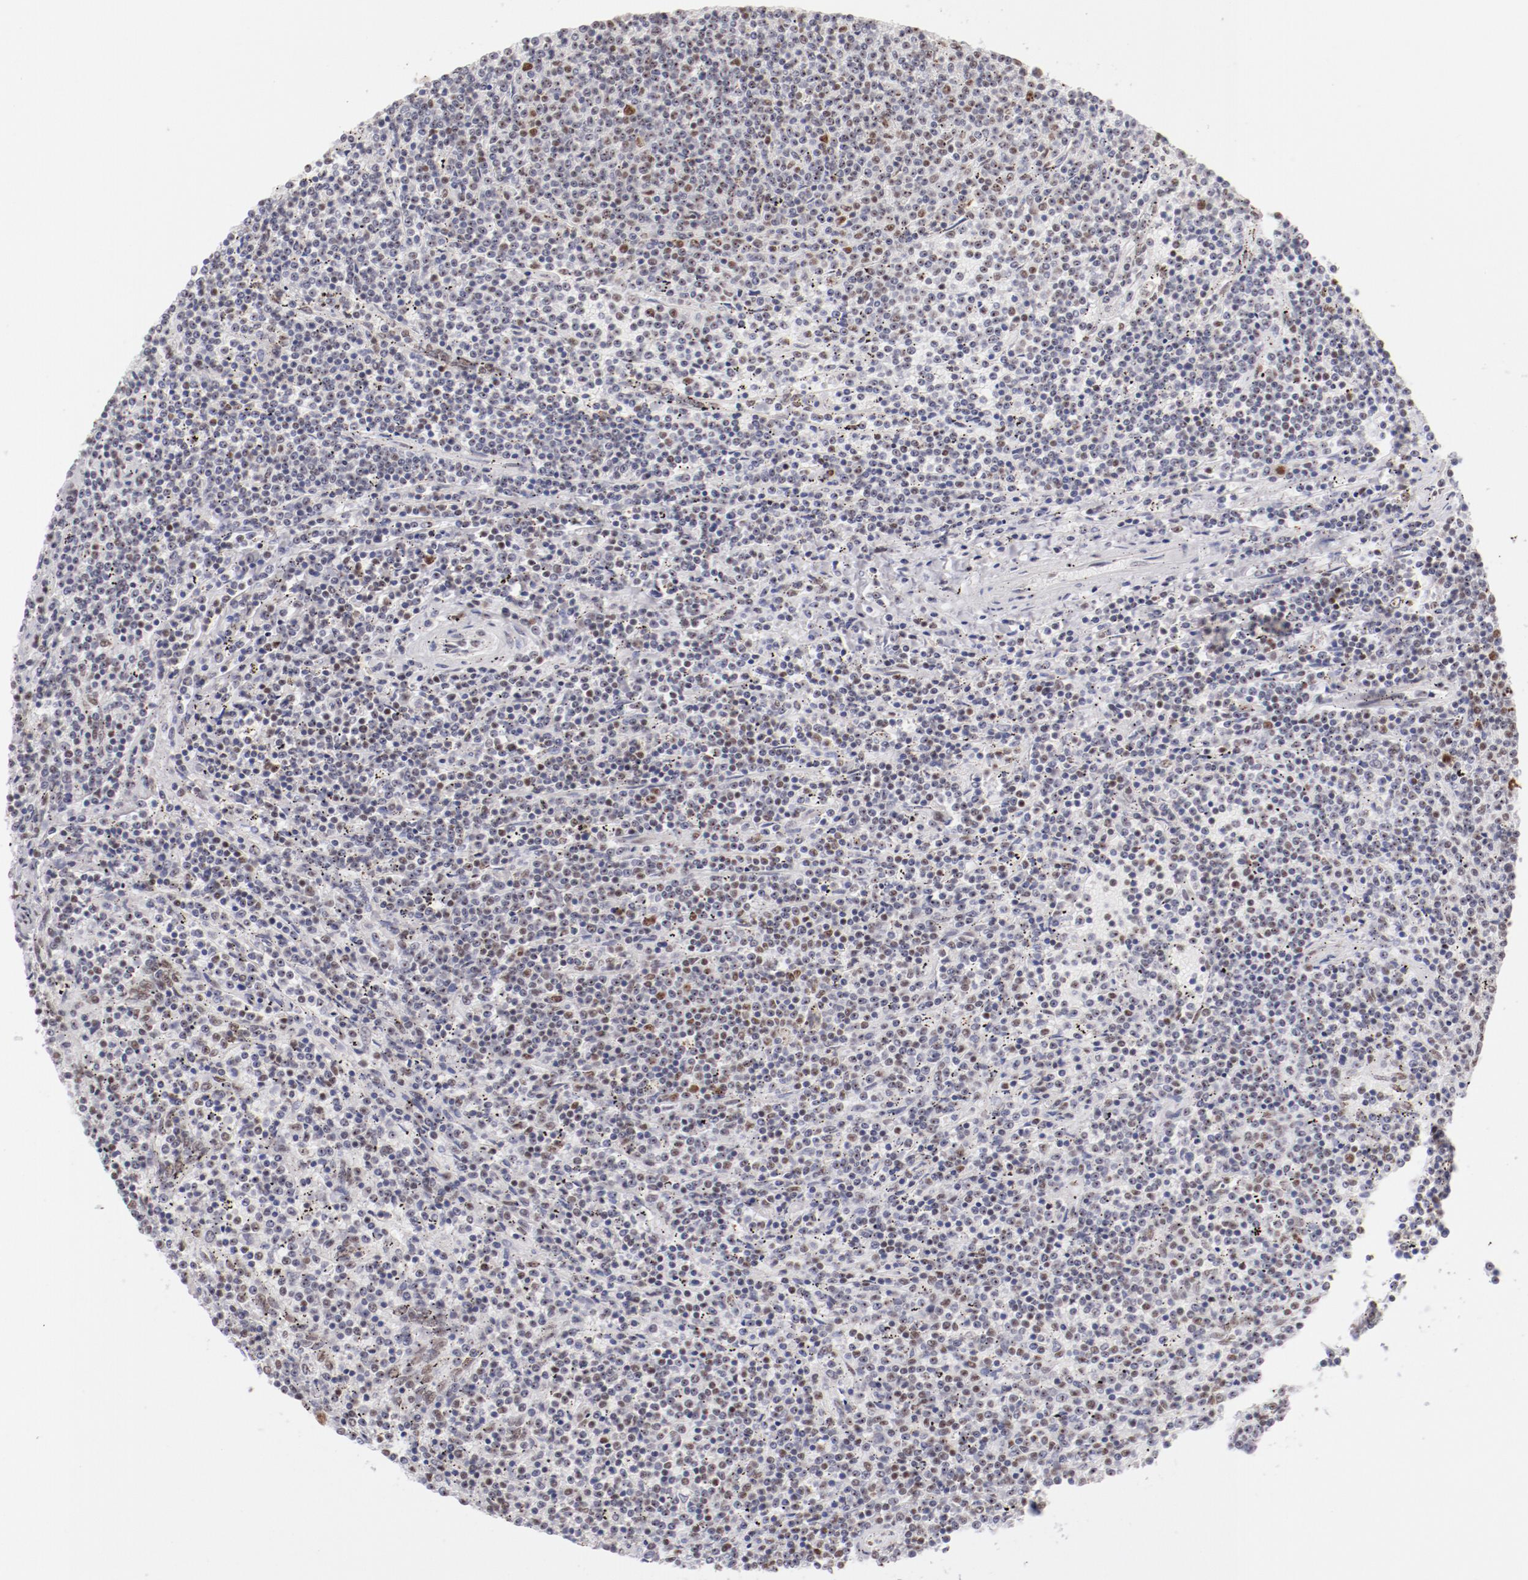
{"staining": {"intensity": "strong", "quantity": "<25%", "location": "nuclear"}, "tissue": "lymphoma", "cell_type": "Tumor cells", "image_type": "cancer", "snomed": [{"axis": "morphology", "description": "Malignant lymphoma, non-Hodgkin's type, Low grade"}, {"axis": "topography", "description": "Spleen"}], "caption": "DAB (3,3'-diaminobenzidine) immunohistochemical staining of lymphoma exhibits strong nuclear protein expression in approximately <25% of tumor cells. Nuclei are stained in blue.", "gene": "TFAP4", "patient": {"sex": "female", "age": 50}}